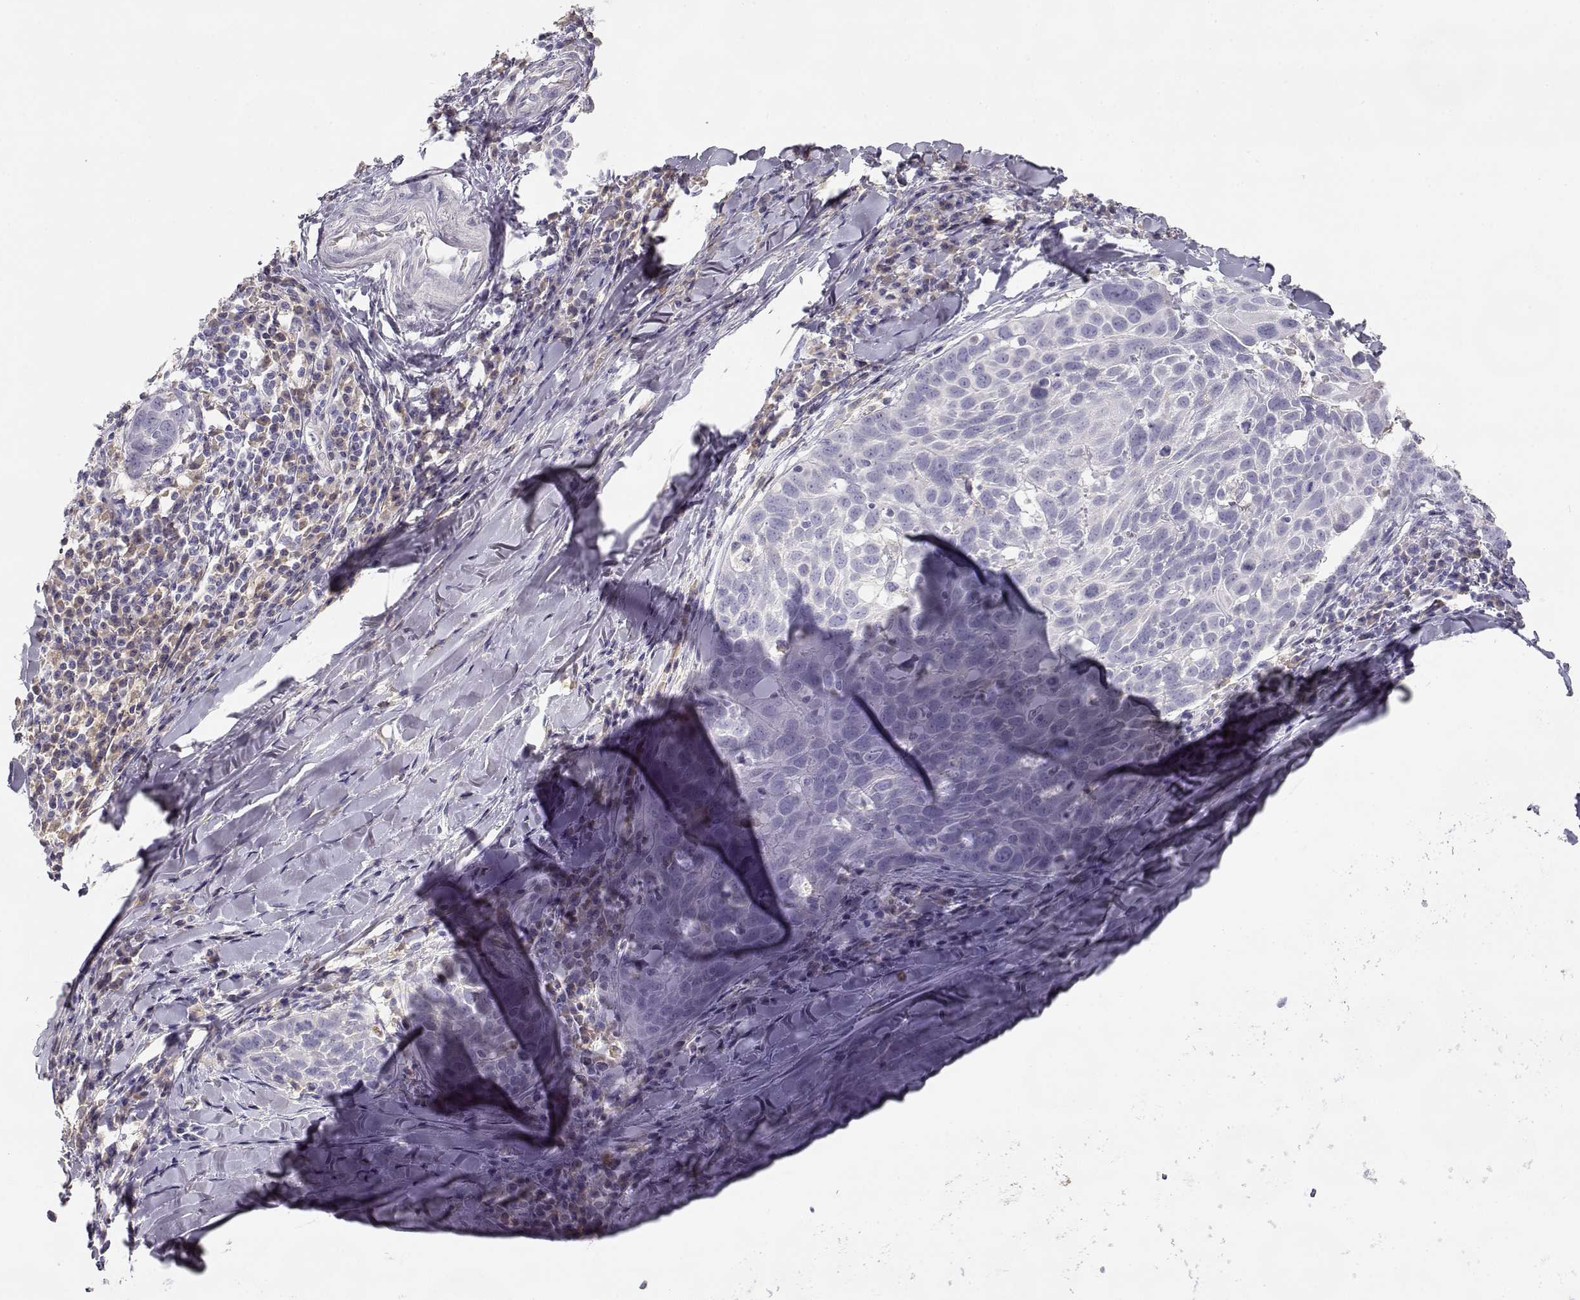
{"staining": {"intensity": "negative", "quantity": "none", "location": "none"}, "tissue": "lung cancer", "cell_type": "Tumor cells", "image_type": "cancer", "snomed": [{"axis": "morphology", "description": "Squamous cell carcinoma, NOS"}, {"axis": "topography", "description": "Lung"}], "caption": "Lung squamous cell carcinoma was stained to show a protein in brown. There is no significant positivity in tumor cells. Brightfield microscopy of IHC stained with DAB (brown) and hematoxylin (blue), captured at high magnification.", "gene": "SLCO6A1", "patient": {"sex": "male", "age": 57}}